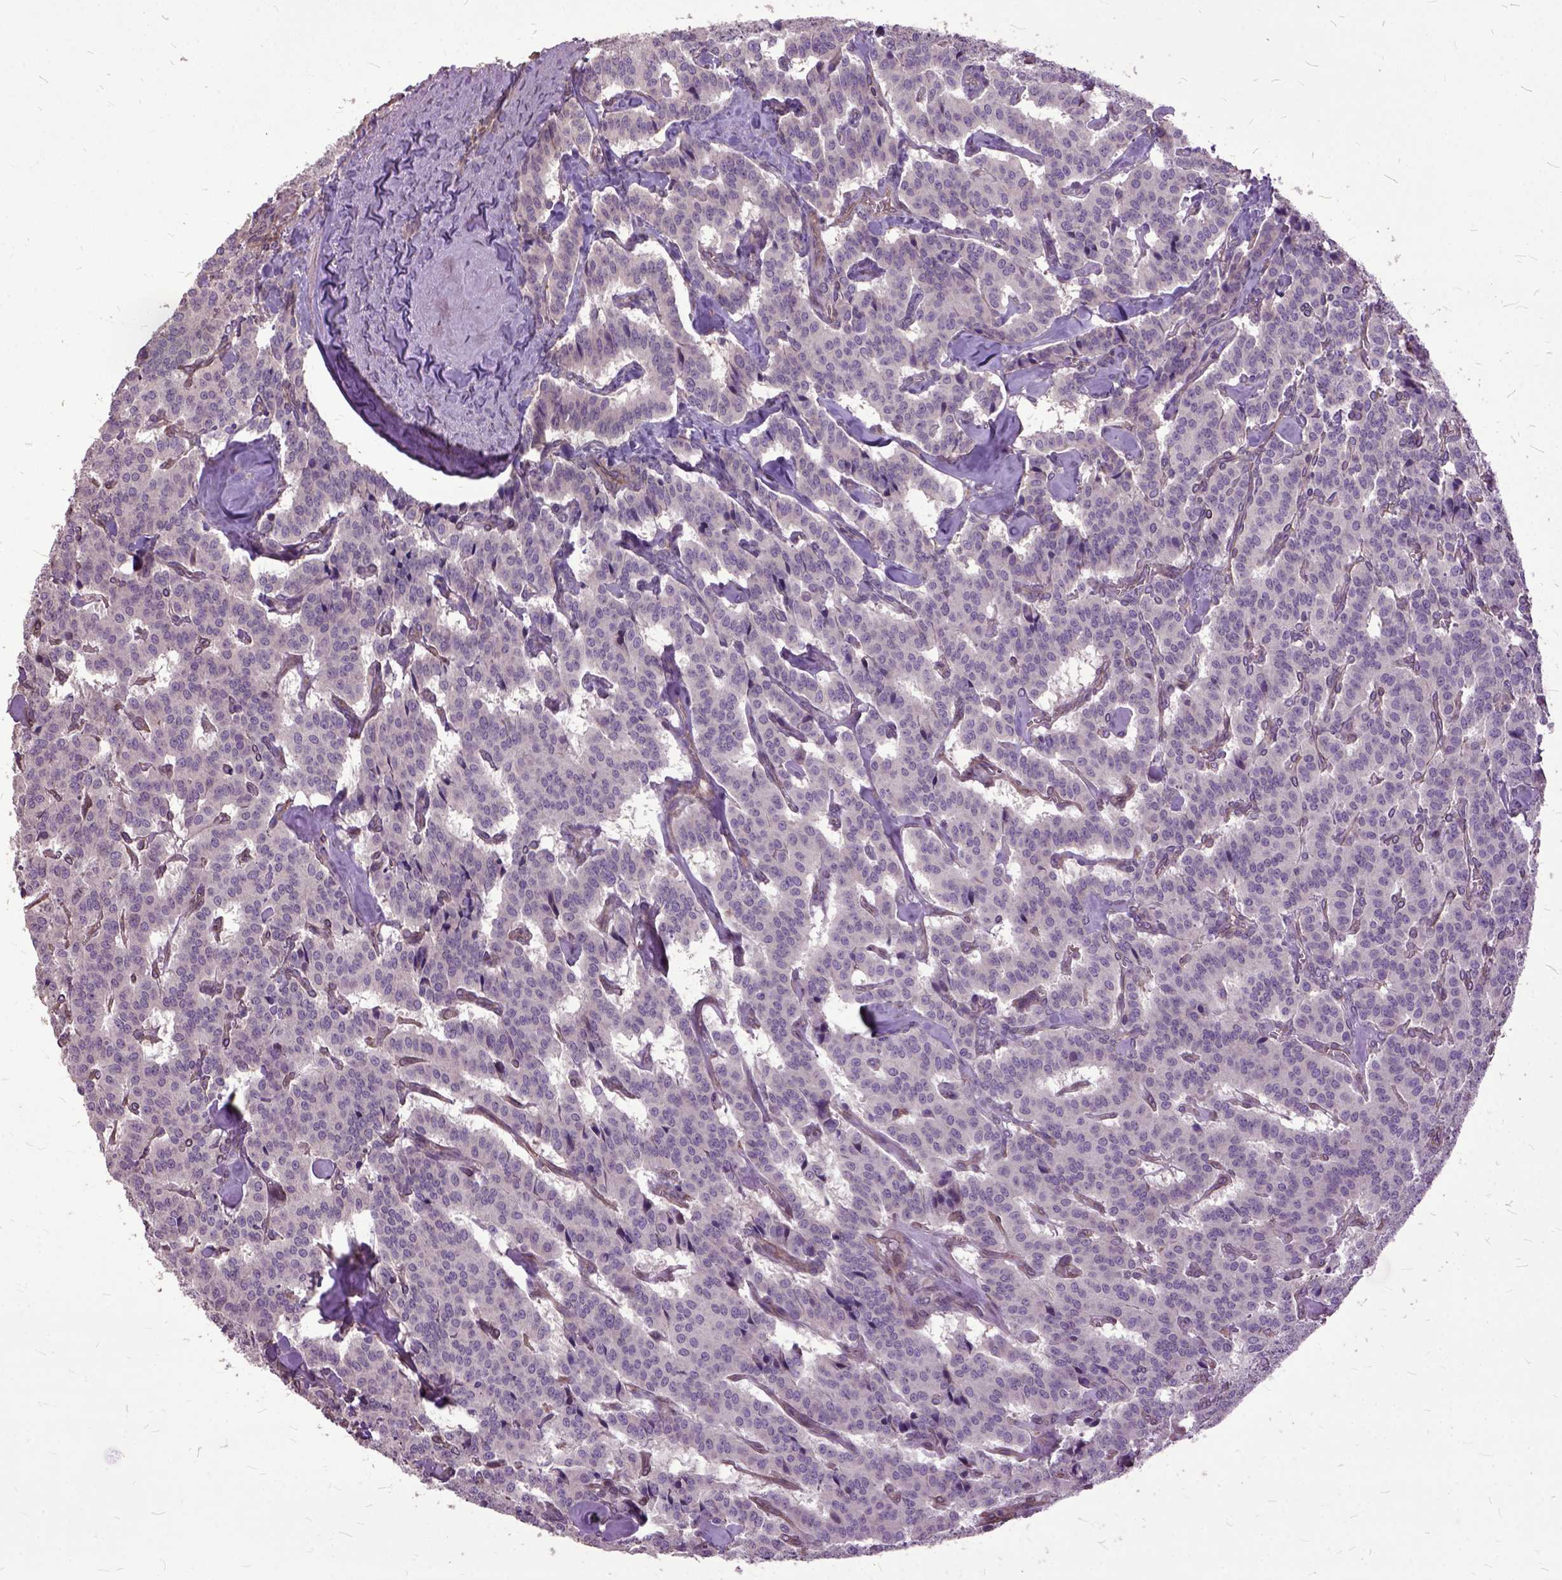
{"staining": {"intensity": "negative", "quantity": "none", "location": "none"}, "tissue": "carcinoid", "cell_type": "Tumor cells", "image_type": "cancer", "snomed": [{"axis": "morphology", "description": "Carcinoid, malignant, NOS"}, {"axis": "topography", "description": "Lung"}], "caption": "Immunohistochemistry histopathology image of neoplastic tissue: human carcinoid stained with DAB (3,3'-diaminobenzidine) exhibits no significant protein positivity in tumor cells.", "gene": "AREG", "patient": {"sex": "female", "age": 46}}